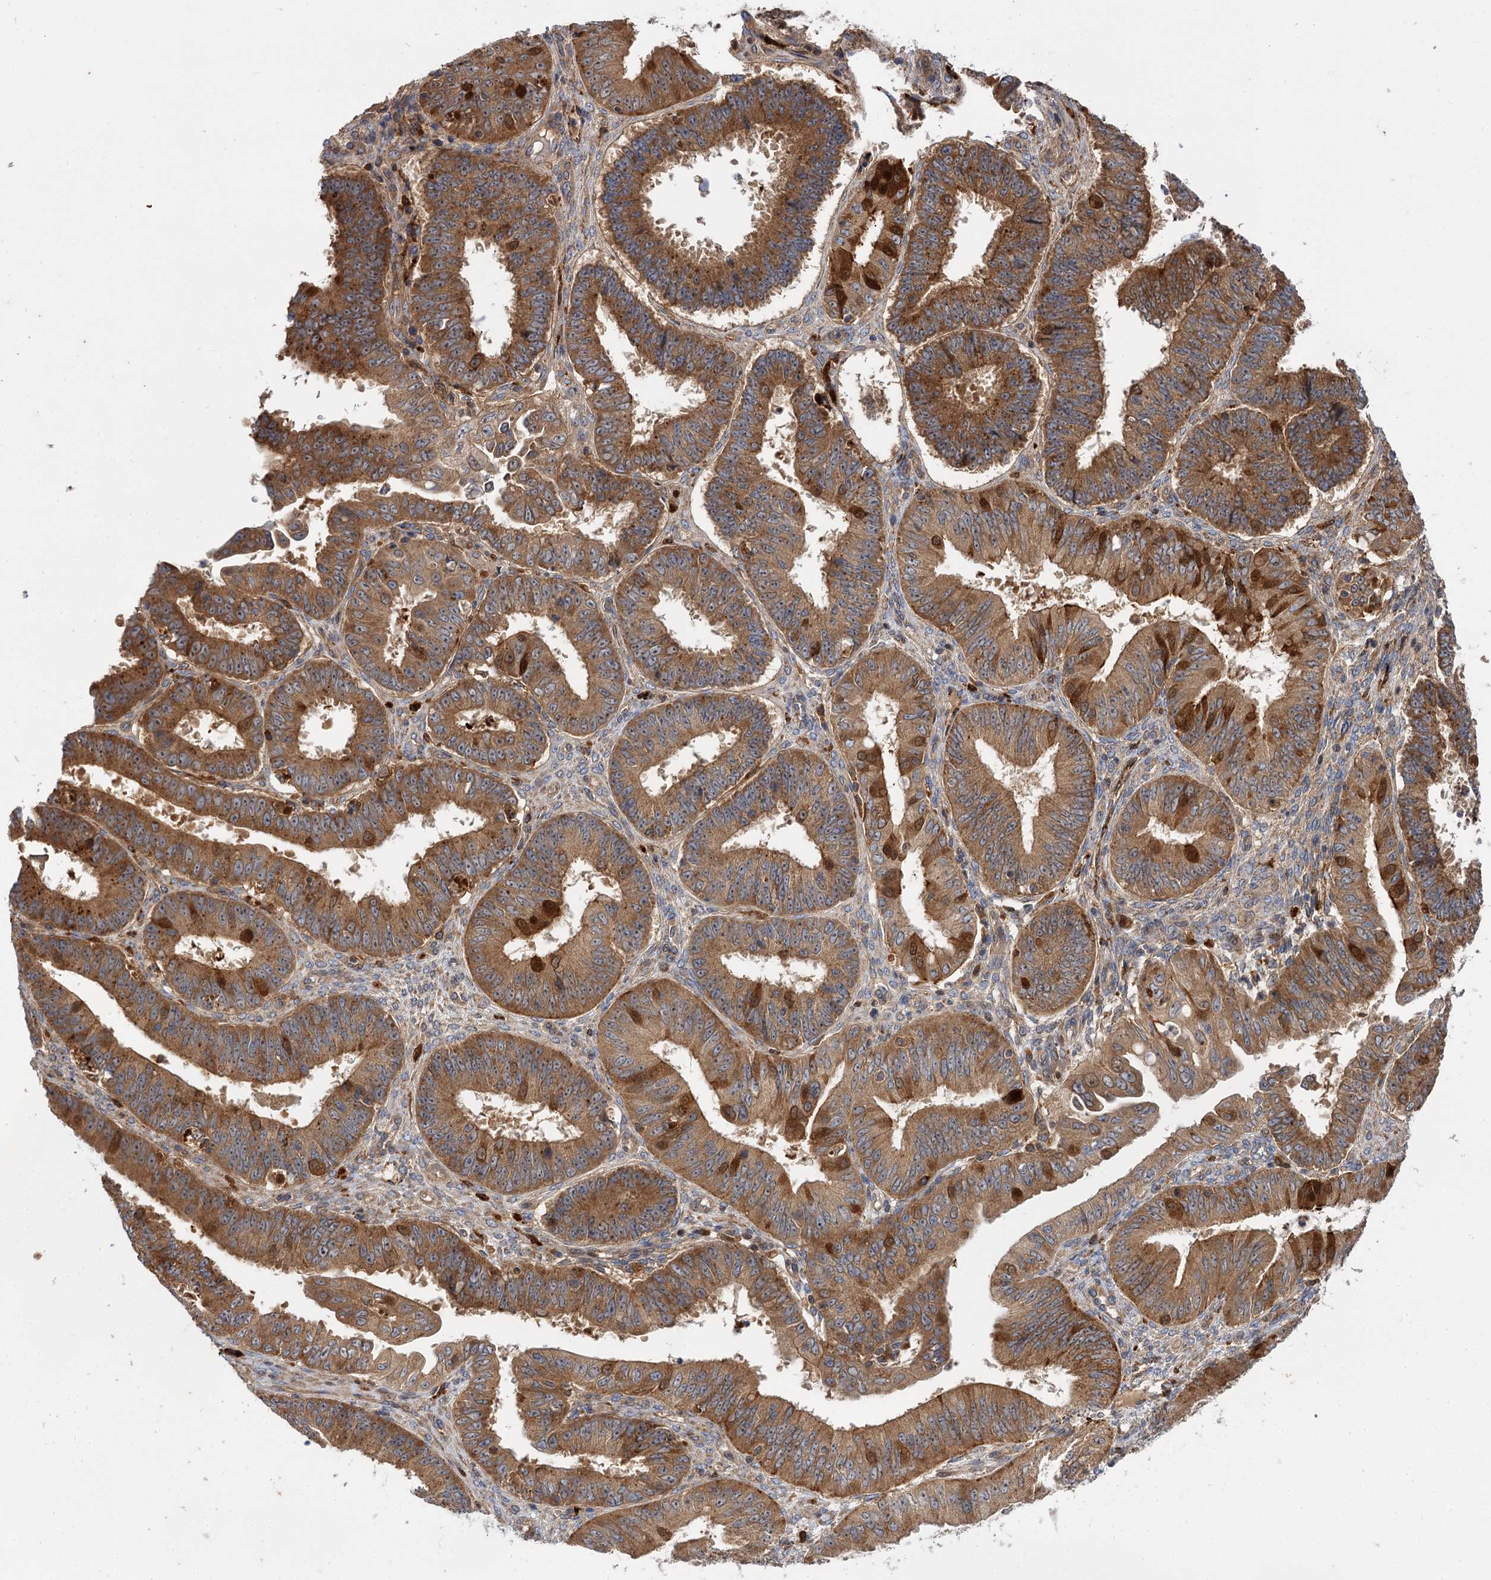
{"staining": {"intensity": "moderate", "quantity": ">75%", "location": "cytoplasmic/membranous"}, "tissue": "ovarian cancer", "cell_type": "Tumor cells", "image_type": "cancer", "snomed": [{"axis": "morphology", "description": "Carcinoma, endometroid"}, {"axis": "topography", "description": "Appendix"}, {"axis": "topography", "description": "Ovary"}], "caption": "Ovarian endometroid carcinoma stained with a protein marker demonstrates moderate staining in tumor cells.", "gene": "PATL1", "patient": {"sex": "female", "age": 42}}